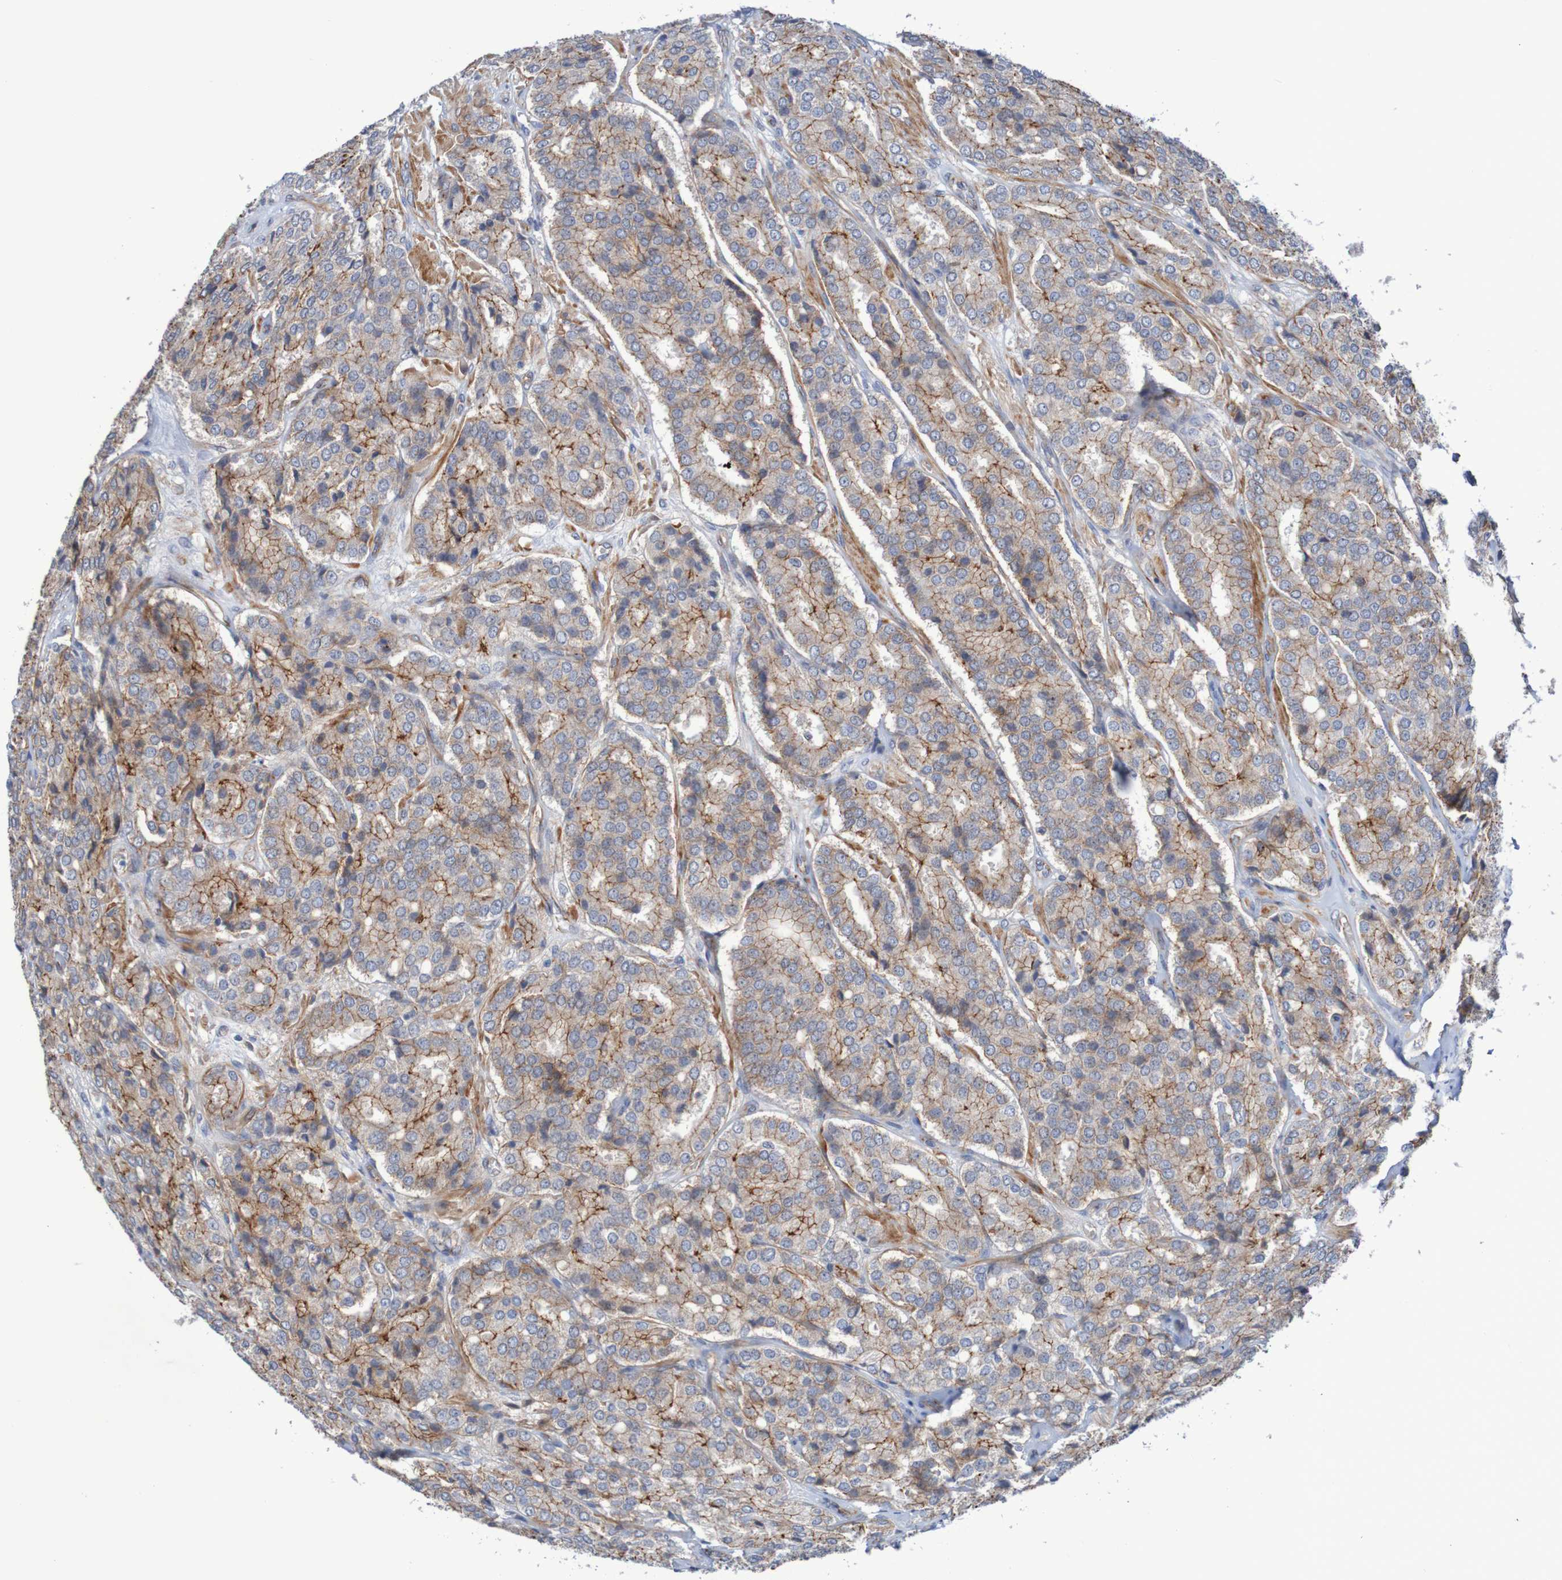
{"staining": {"intensity": "moderate", "quantity": "25%-75%", "location": "cytoplasmic/membranous"}, "tissue": "prostate cancer", "cell_type": "Tumor cells", "image_type": "cancer", "snomed": [{"axis": "morphology", "description": "Adenocarcinoma, High grade"}, {"axis": "topography", "description": "Prostate"}], "caption": "Protein expression by IHC shows moderate cytoplasmic/membranous expression in about 25%-75% of tumor cells in prostate adenocarcinoma (high-grade). Nuclei are stained in blue.", "gene": "NECTIN2", "patient": {"sex": "male", "age": 65}}